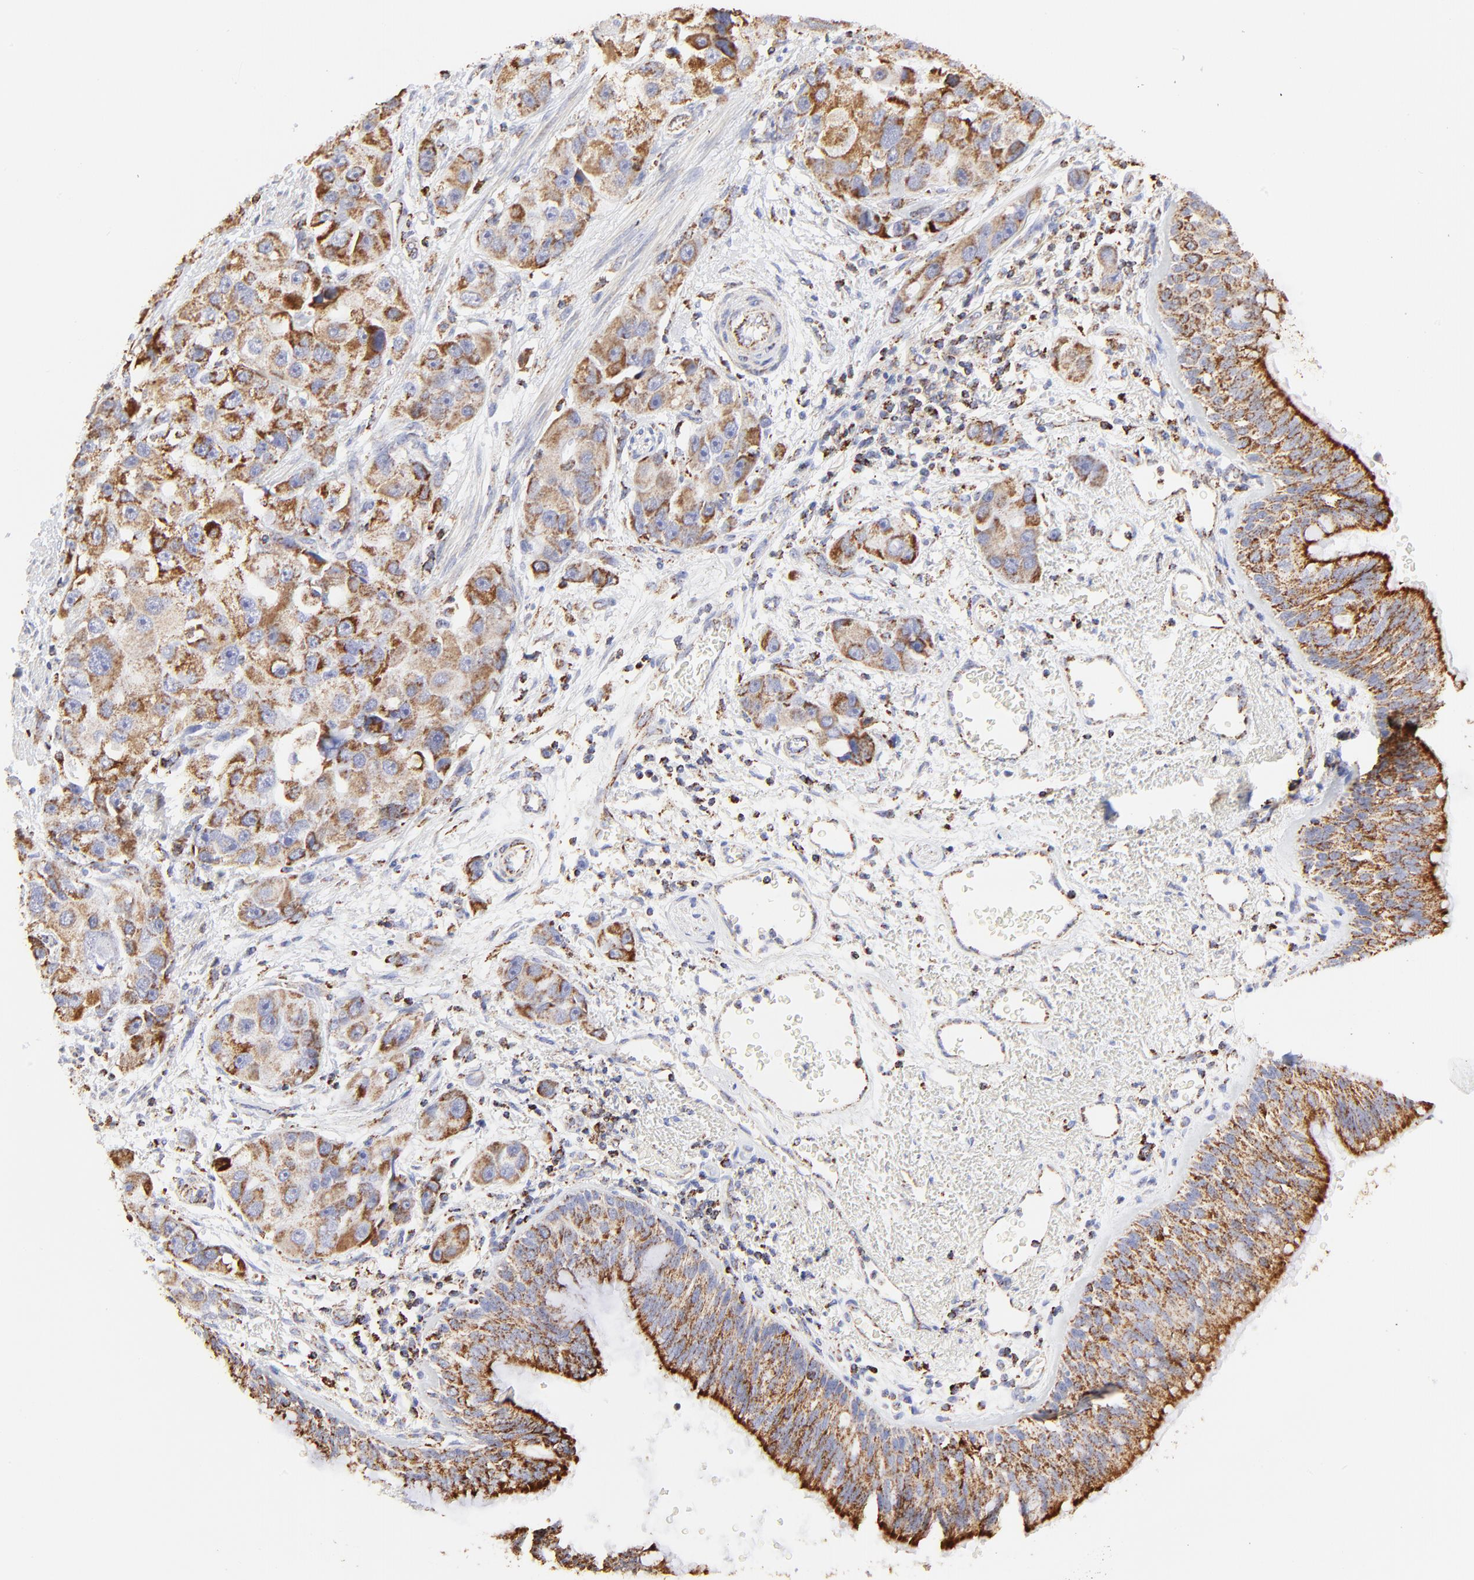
{"staining": {"intensity": "moderate", "quantity": ">75%", "location": "cytoplasmic/membranous"}, "tissue": "bronchus", "cell_type": "Respiratory epithelial cells", "image_type": "normal", "snomed": [{"axis": "morphology", "description": "Normal tissue, NOS"}, {"axis": "morphology", "description": "Adenocarcinoma, NOS"}, {"axis": "morphology", "description": "Adenocarcinoma, metastatic, NOS"}, {"axis": "topography", "description": "Lymph node"}, {"axis": "topography", "description": "Bronchus"}, {"axis": "topography", "description": "Lung"}], "caption": "Immunohistochemistry (DAB (3,3'-diaminobenzidine)) staining of unremarkable bronchus demonstrates moderate cytoplasmic/membranous protein positivity in about >75% of respiratory epithelial cells.", "gene": "COX4I1", "patient": {"sex": "female", "age": 54}}